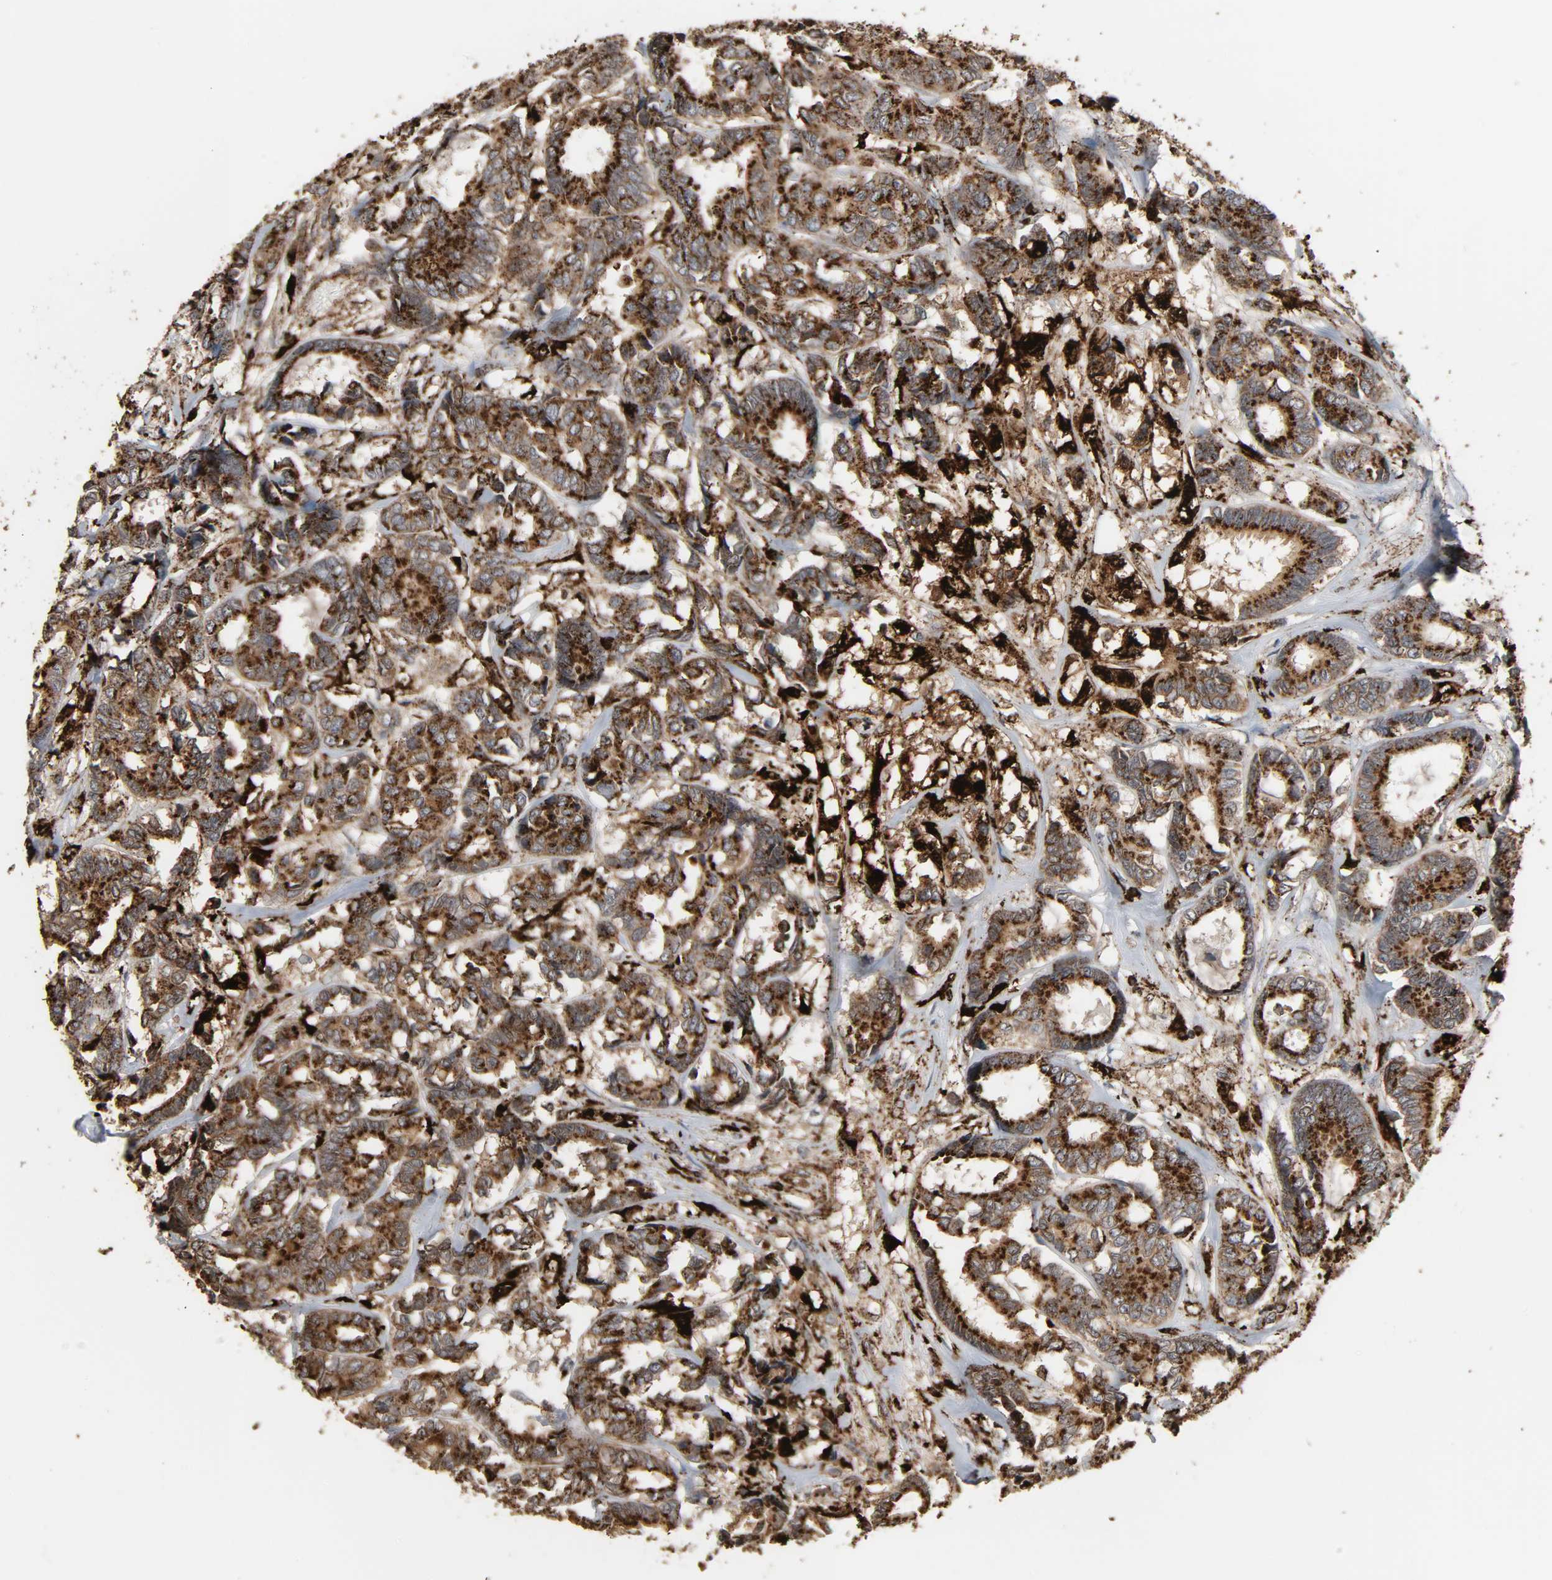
{"staining": {"intensity": "strong", "quantity": ">75%", "location": "cytoplasmic/membranous"}, "tissue": "breast cancer", "cell_type": "Tumor cells", "image_type": "cancer", "snomed": [{"axis": "morphology", "description": "Duct carcinoma"}, {"axis": "topography", "description": "Breast"}], "caption": "Immunohistochemical staining of breast cancer (intraductal carcinoma) displays high levels of strong cytoplasmic/membranous protein positivity in approximately >75% of tumor cells.", "gene": "PSAP", "patient": {"sex": "female", "age": 87}}